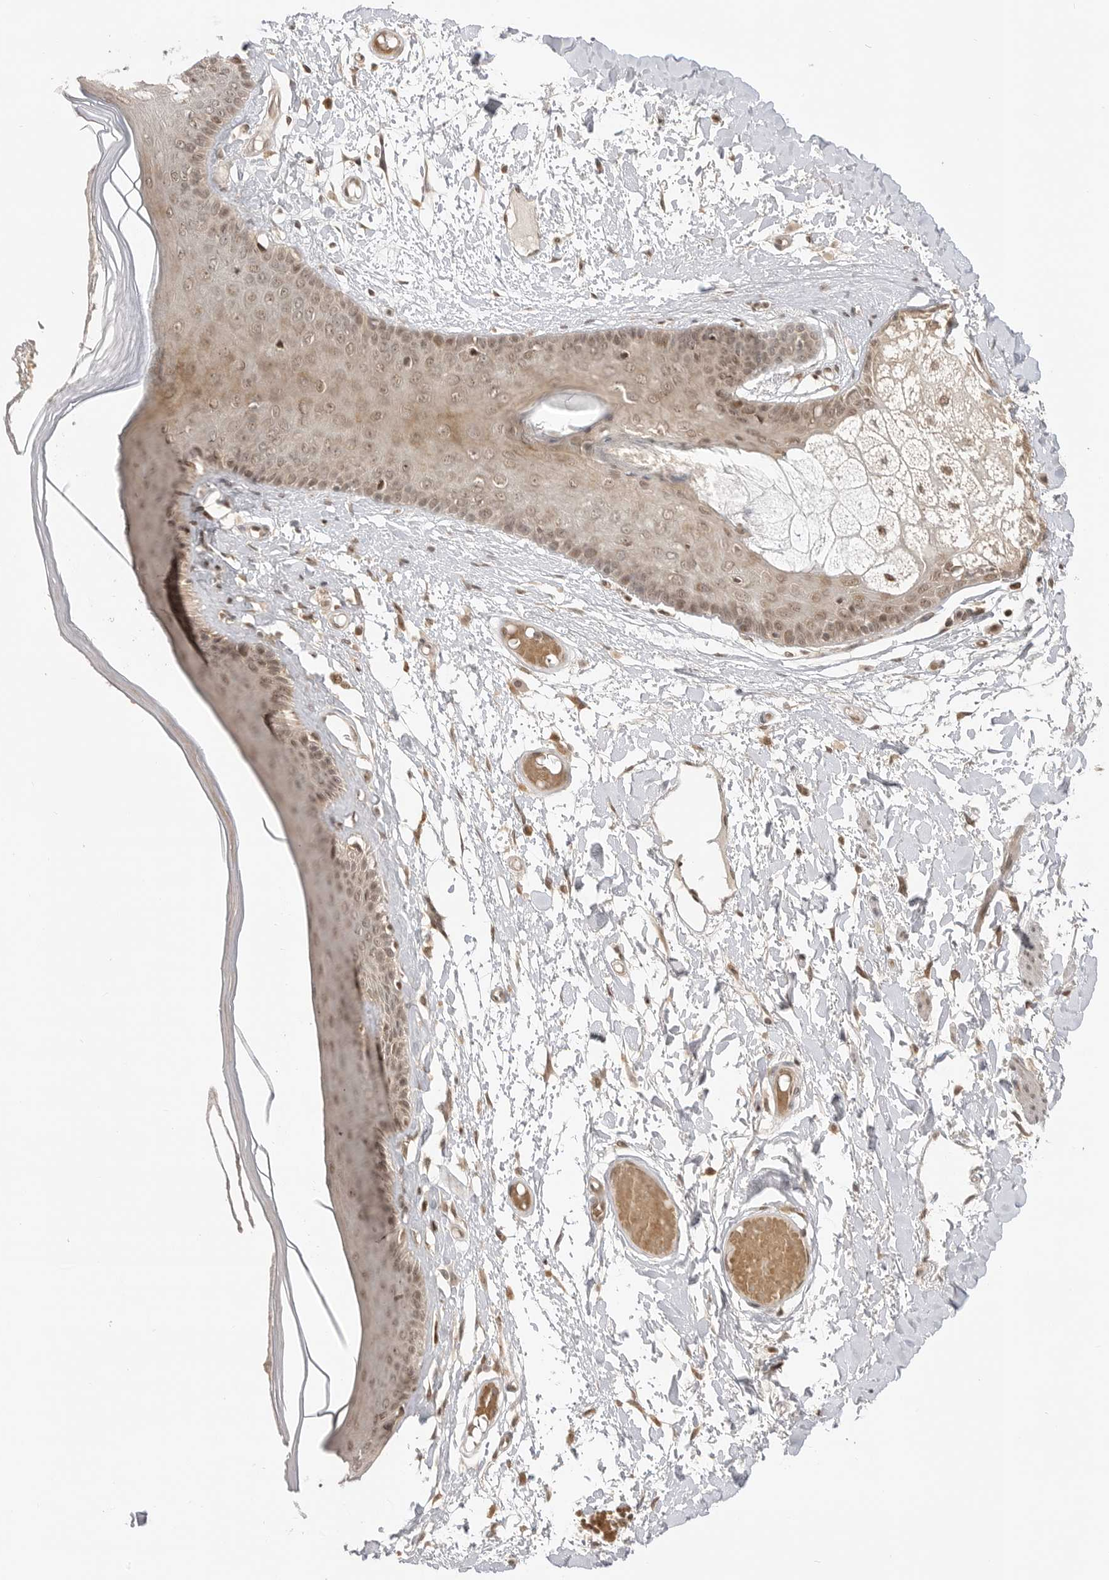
{"staining": {"intensity": "moderate", "quantity": ">75%", "location": "cytoplasmic/membranous,nuclear"}, "tissue": "skin", "cell_type": "Epidermal cells", "image_type": "normal", "snomed": [{"axis": "morphology", "description": "Normal tissue, NOS"}, {"axis": "topography", "description": "Vulva"}], "caption": "Moderate cytoplasmic/membranous,nuclear positivity for a protein is appreciated in about >75% of epidermal cells of normal skin using immunohistochemistry.", "gene": "ALKAL1", "patient": {"sex": "female", "age": 73}}